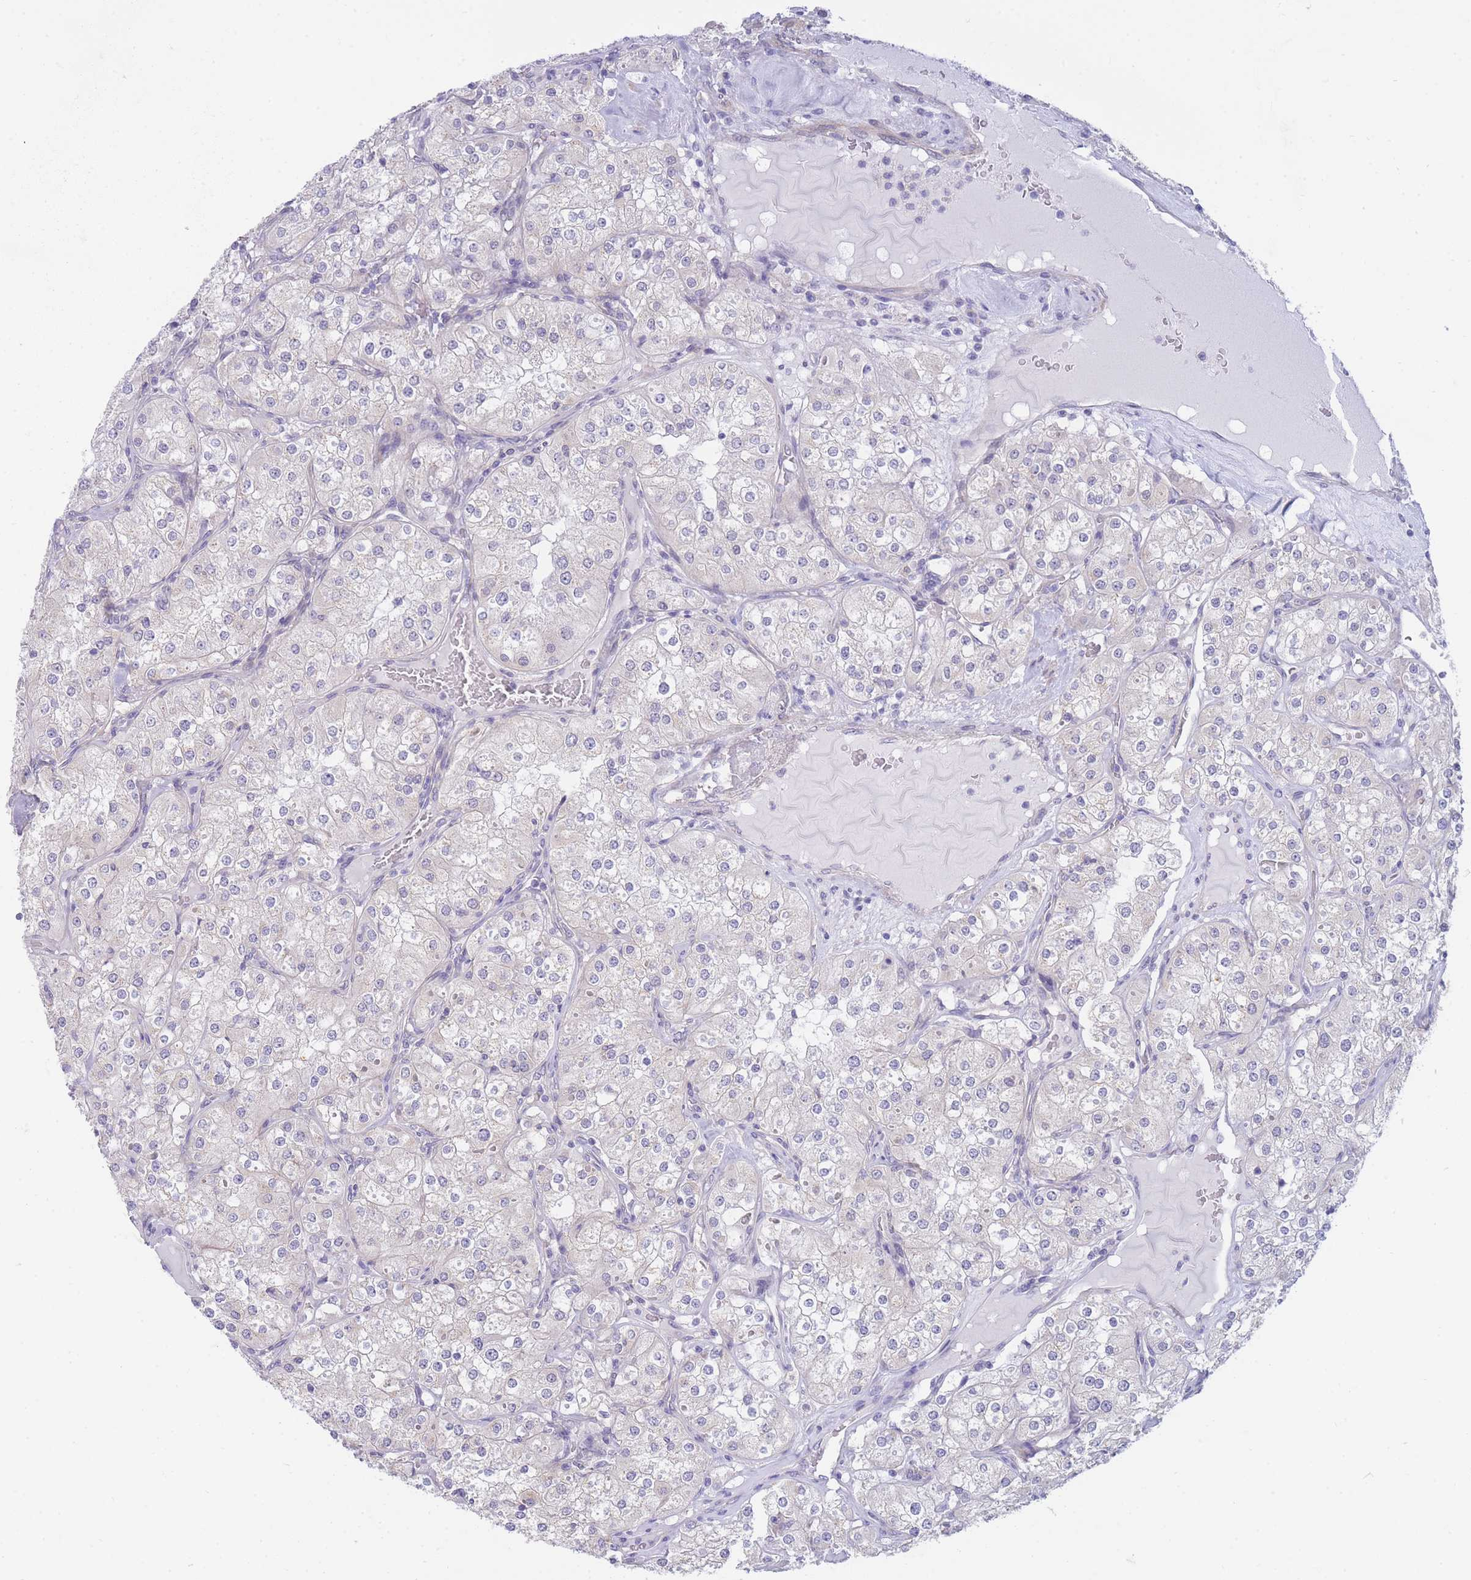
{"staining": {"intensity": "negative", "quantity": "none", "location": "none"}, "tissue": "renal cancer", "cell_type": "Tumor cells", "image_type": "cancer", "snomed": [{"axis": "morphology", "description": "Adenocarcinoma, NOS"}, {"axis": "topography", "description": "Kidney"}], "caption": "A histopathology image of renal adenocarcinoma stained for a protein shows no brown staining in tumor cells. (DAB IHC visualized using brightfield microscopy, high magnification).", "gene": "SUGT1", "patient": {"sex": "male", "age": 77}}